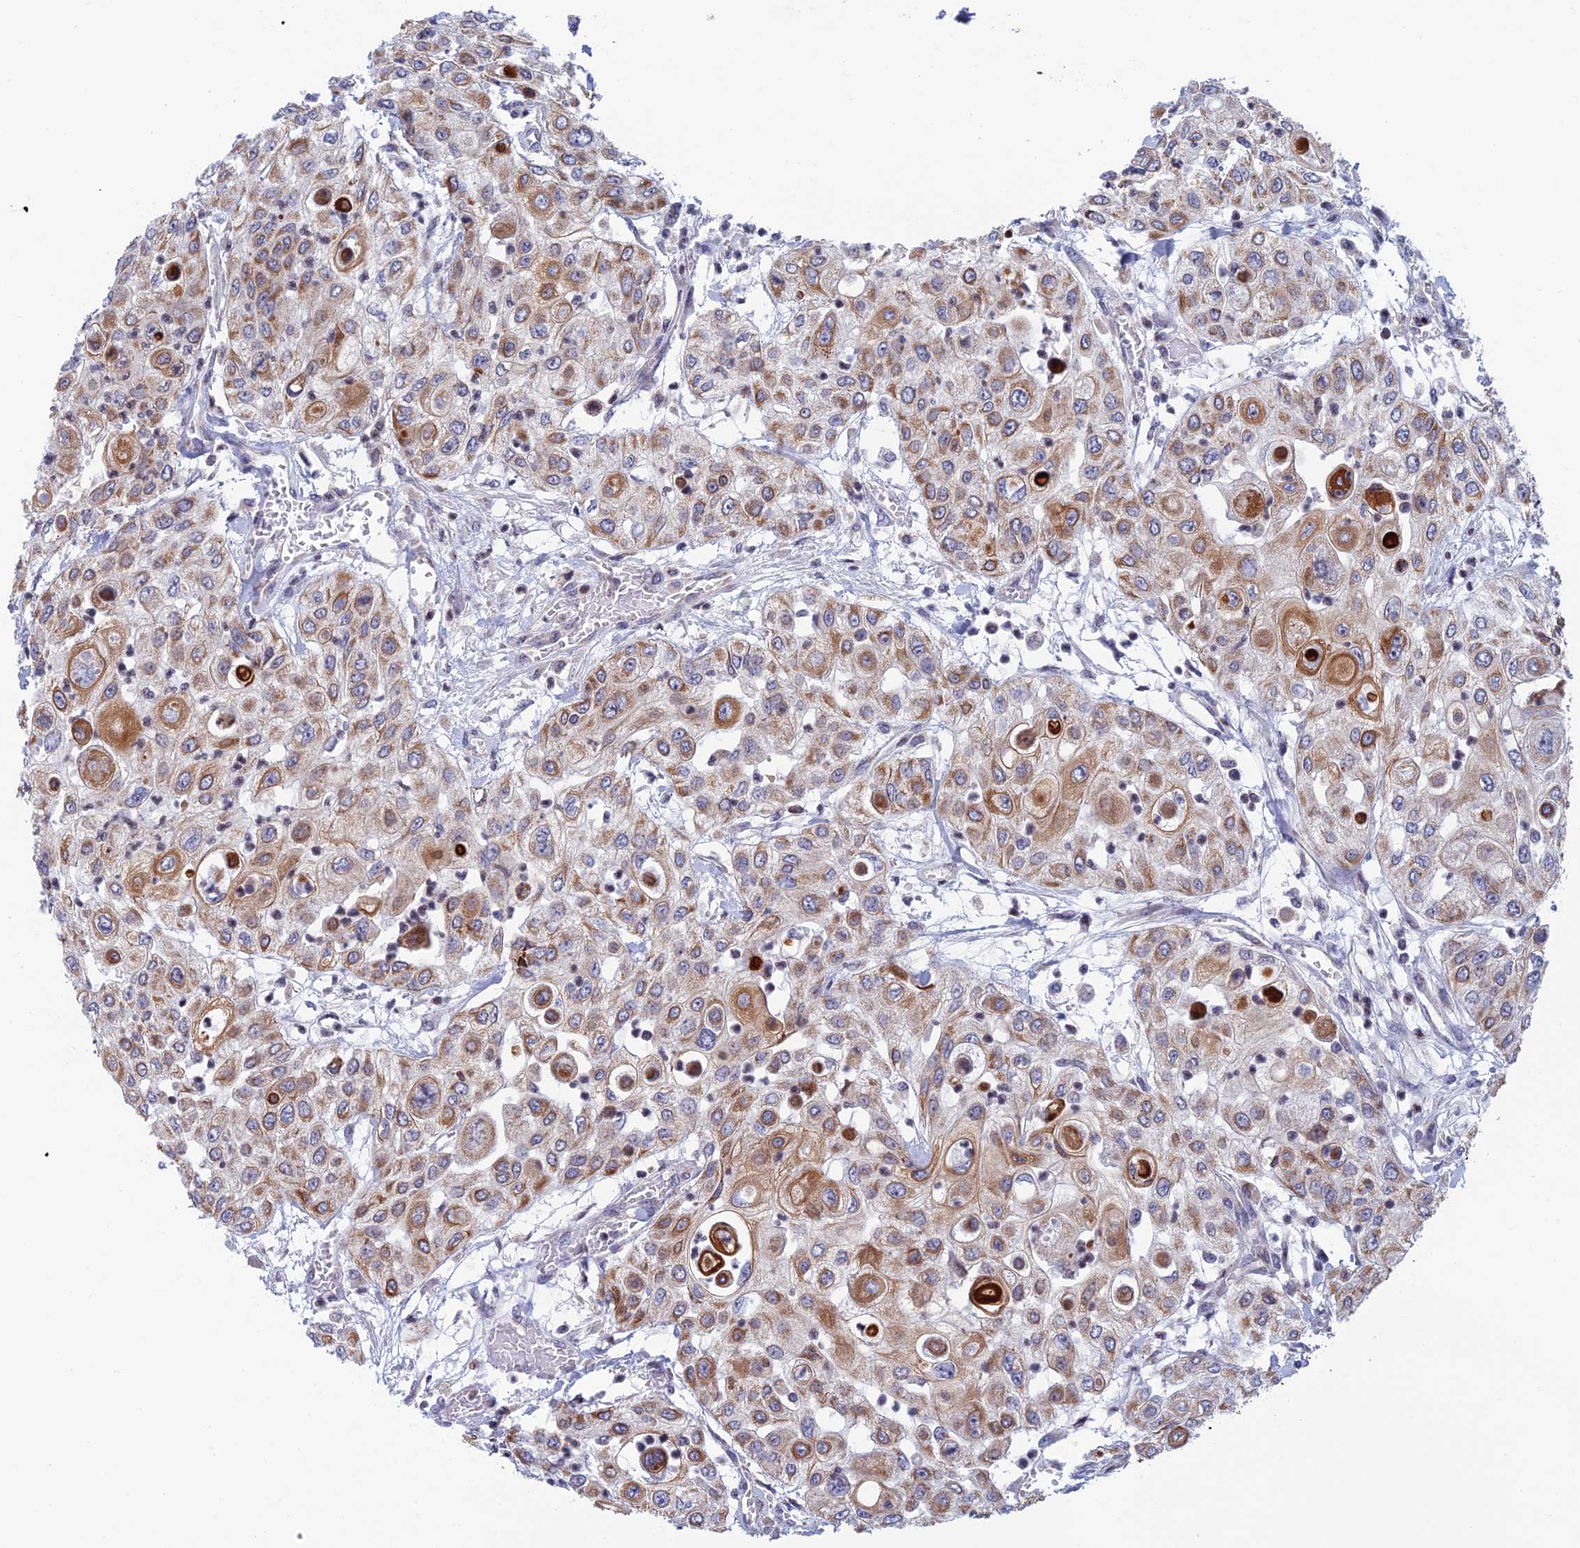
{"staining": {"intensity": "moderate", "quantity": ">75%", "location": "cytoplasmic/membranous"}, "tissue": "urothelial cancer", "cell_type": "Tumor cells", "image_type": "cancer", "snomed": [{"axis": "morphology", "description": "Urothelial carcinoma, High grade"}, {"axis": "topography", "description": "Urinary bladder"}], "caption": "A medium amount of moderate cytoplasmic/membranous staining is seen in about >75% of tumor cells in urothelial cancer tissue.", "gene": "AFF3", "patient": {"sex": "female", "age": 79}}